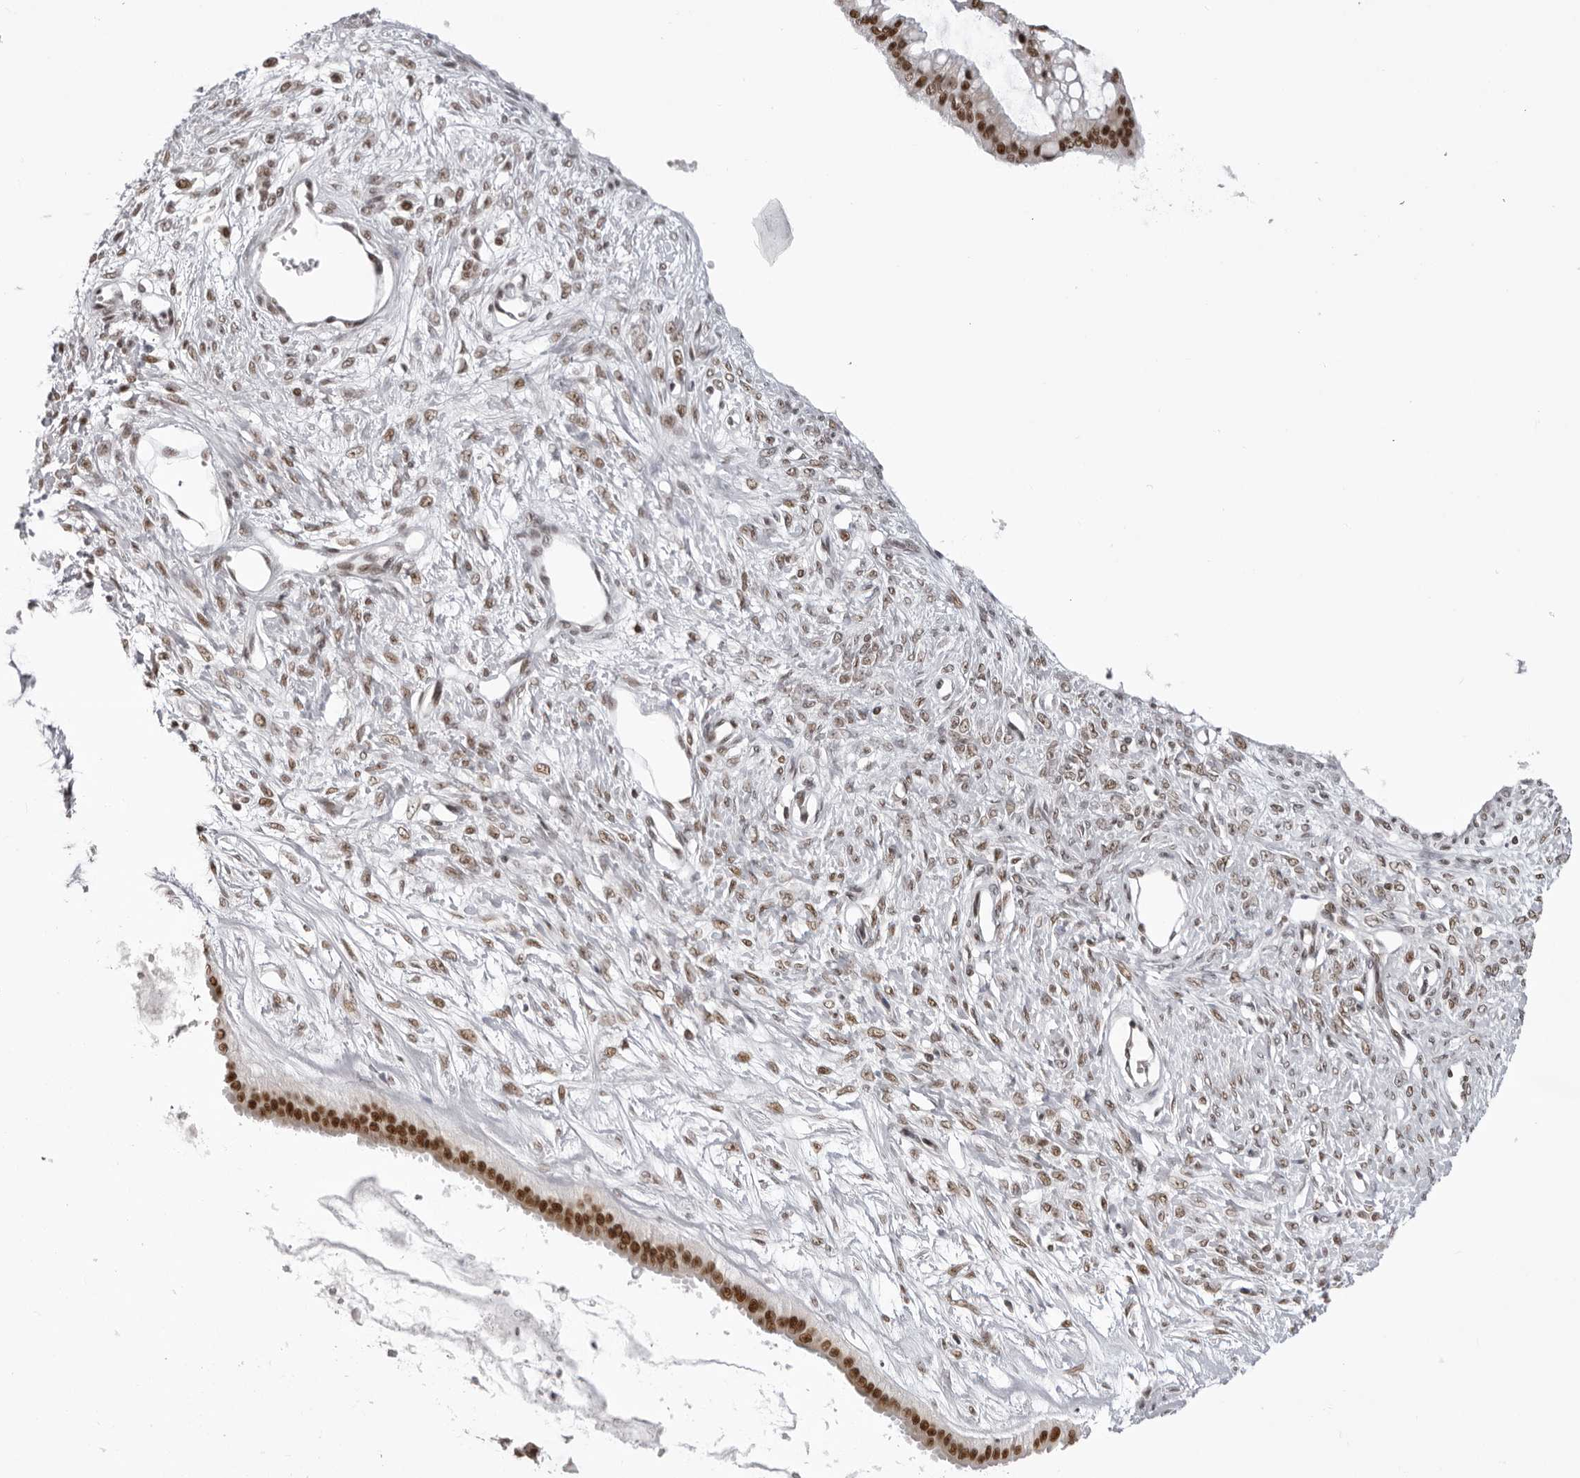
{"staining": {"intensity": "moderate", "quantity": ">75%", "location": "nuclear"}, "tissue": "ovarian cancer", "cell_type": "Tumor cells", "image_type": "cancer", "snomed": [{"axis": "morphology", "description": "Cystadenocarcinoma, mucinous, NOS"}, {"axis": "topography", "description": "Ovary"}], "caption": "The image displays immunohistochemical staining of ovarian mucinous cystadenocarcinoma. There is moderate nuclear positivity is identified in about >75% of tumor cells.", "gene": "HEXIM2", "patient": {"sex": "female", "age": 73}}